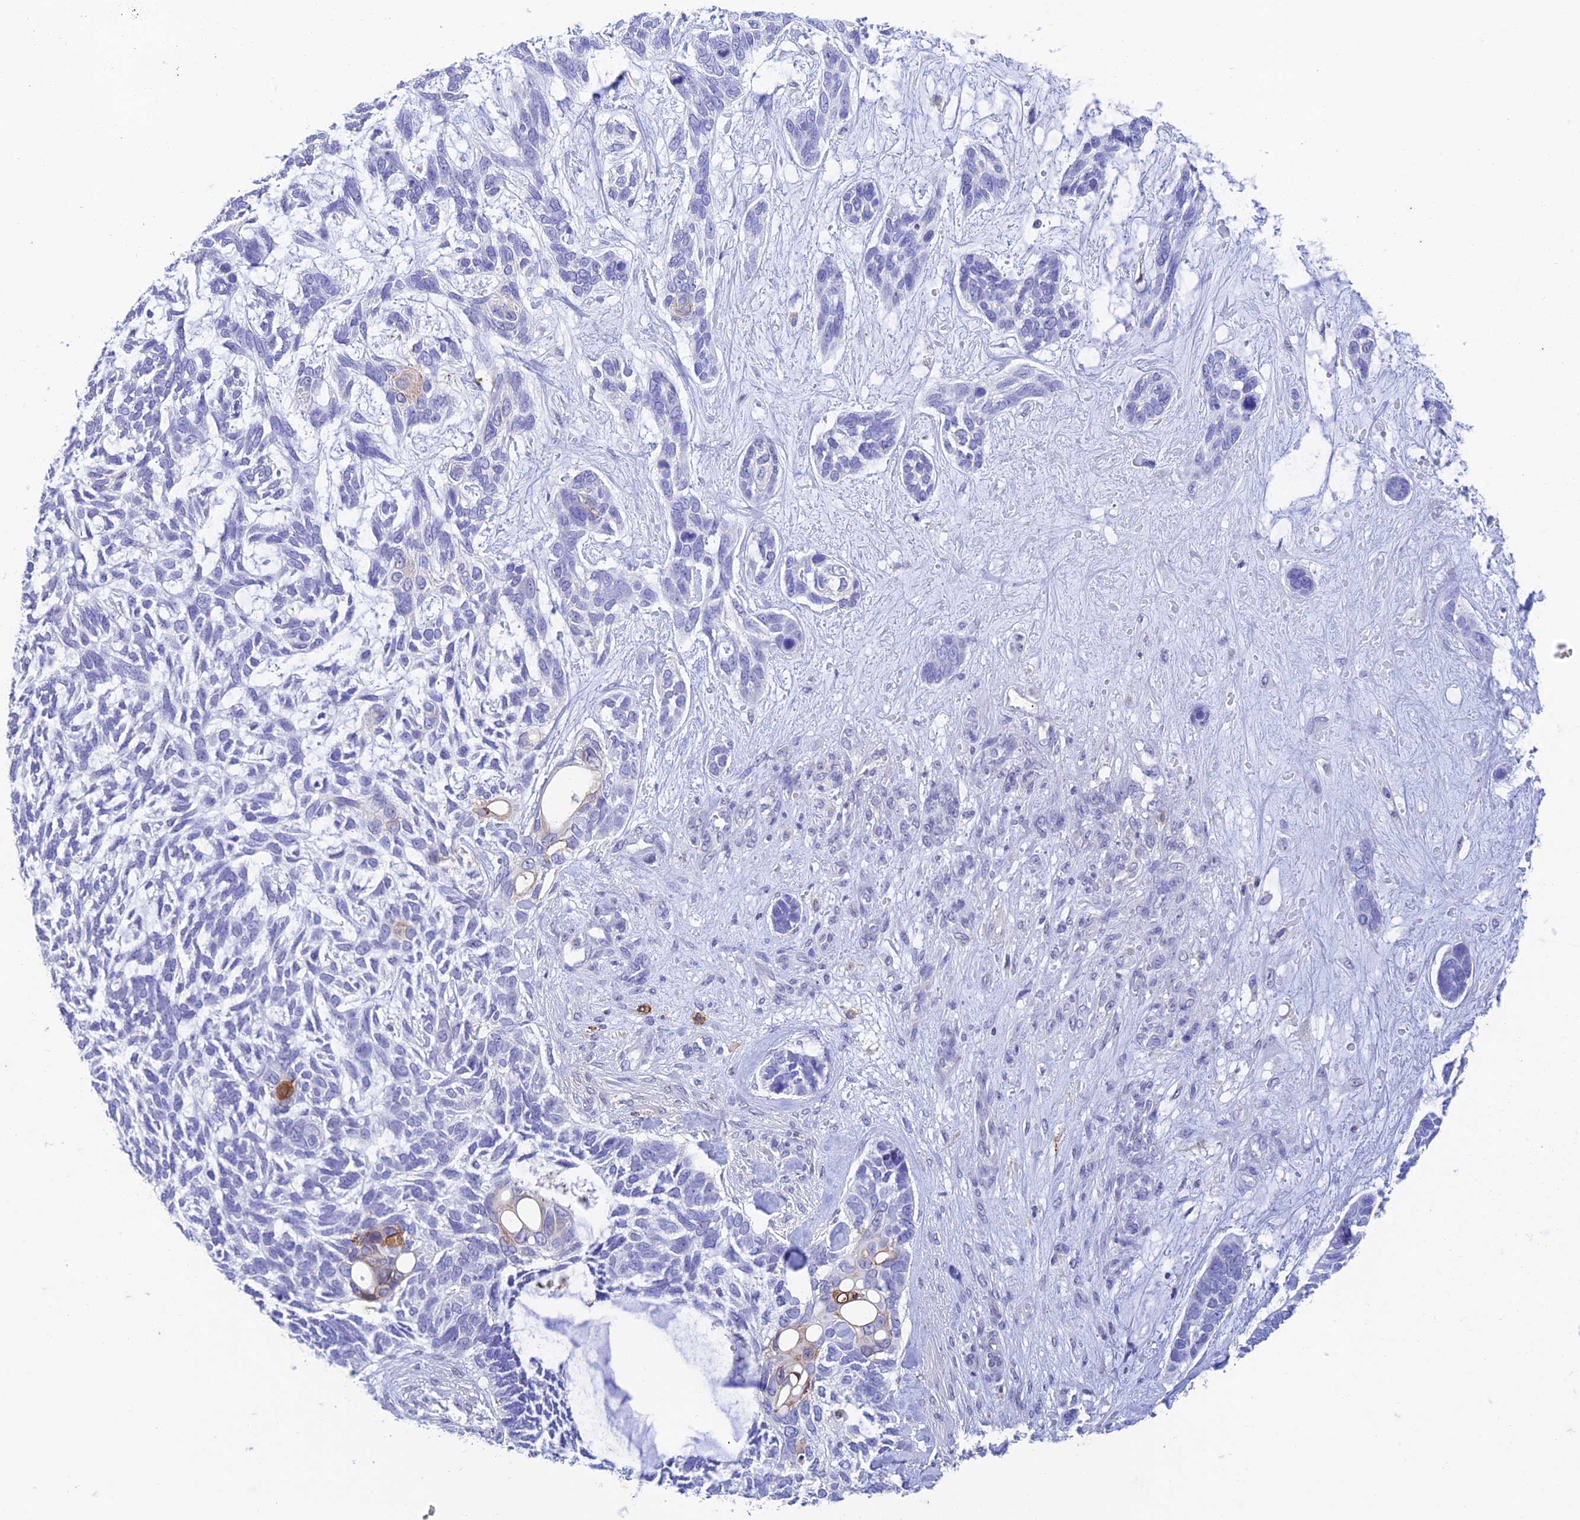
{"staining": {"intensity": "negative", "quantity": "none", "location": "none"}, "tissue": "skin cancer", "cell_type": "Tumor cells", "image_type": "cancer", "snomed": [{"axis": "morphology", "description": "Basal cell carcinoma"}, {"axis": "topography", "description": "Skin"}], "caption": "A micrograph of skin cancer stained for a protein reveals no brown staining in tumor cells. The staining is performed using DAB (3,3'-diaminobenzidine) brown chromogen with nuclei counter-stained in using hematoxylin.", "gene": "FGF7", "patient": {"sex": "male", "age": 88}}